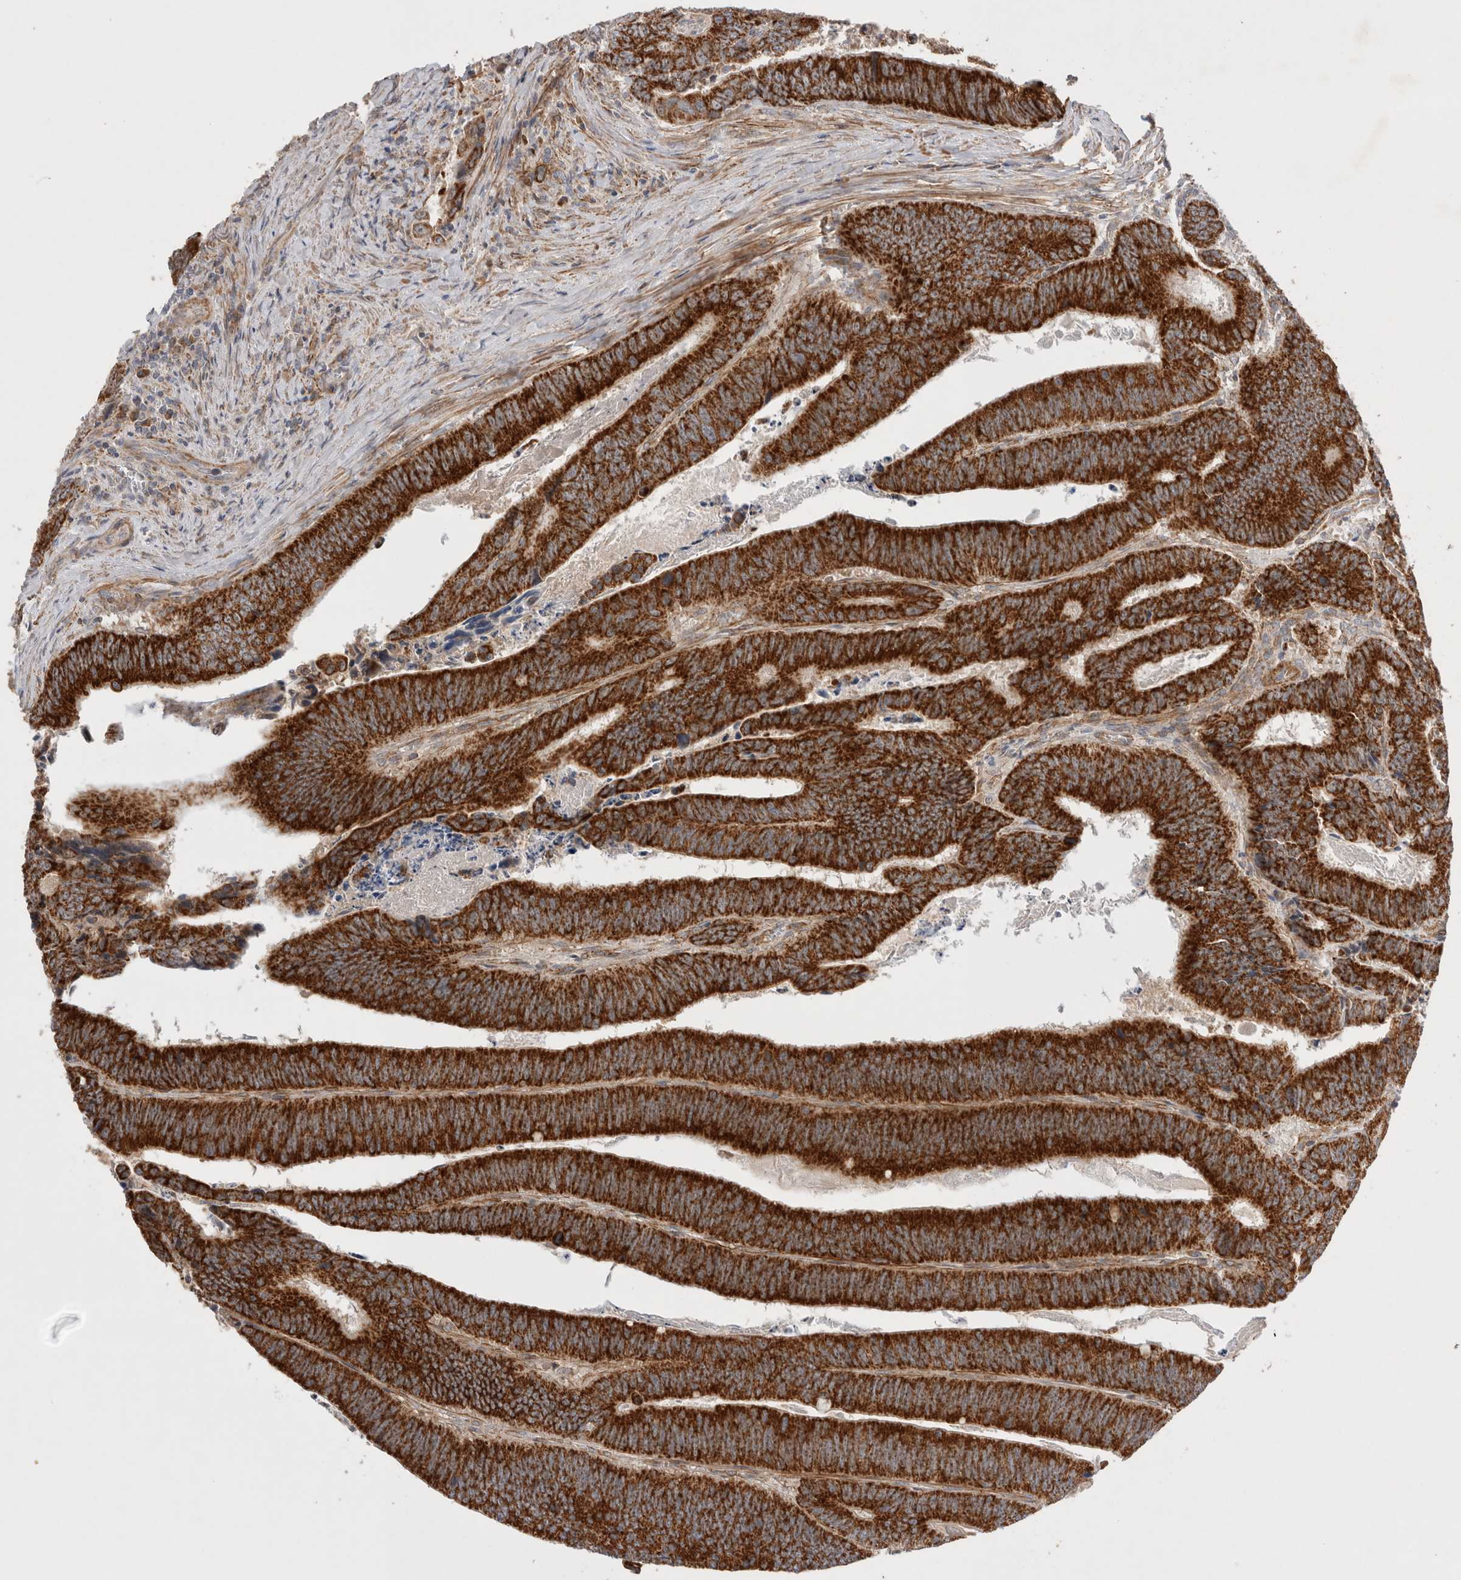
{"staining": {"intensity": "strong", "quantity": ">75%", "location": "cytoplasmic/membranous"}, "tissue": "colorectal cancer", "cell_type": "Tumor cells", "image_type": "cancer", "snomed": [{"axis": "morphology", "description": "Inflammation, NOS"}, {"axis": "morphology", "description": "Adenocarcinoma, NOS"}, {"axis": "topography", "description": "Colon"}], "caption": "Immunohistochemistry (IHC) of human colorectal cancer (adenocarcinoma) reveals high levels of strong cytoplasmic/membranous staining in about >75% of tumor cells.", "gene": "MRPS28", "patient": {"sex": "male", "age": 72}}